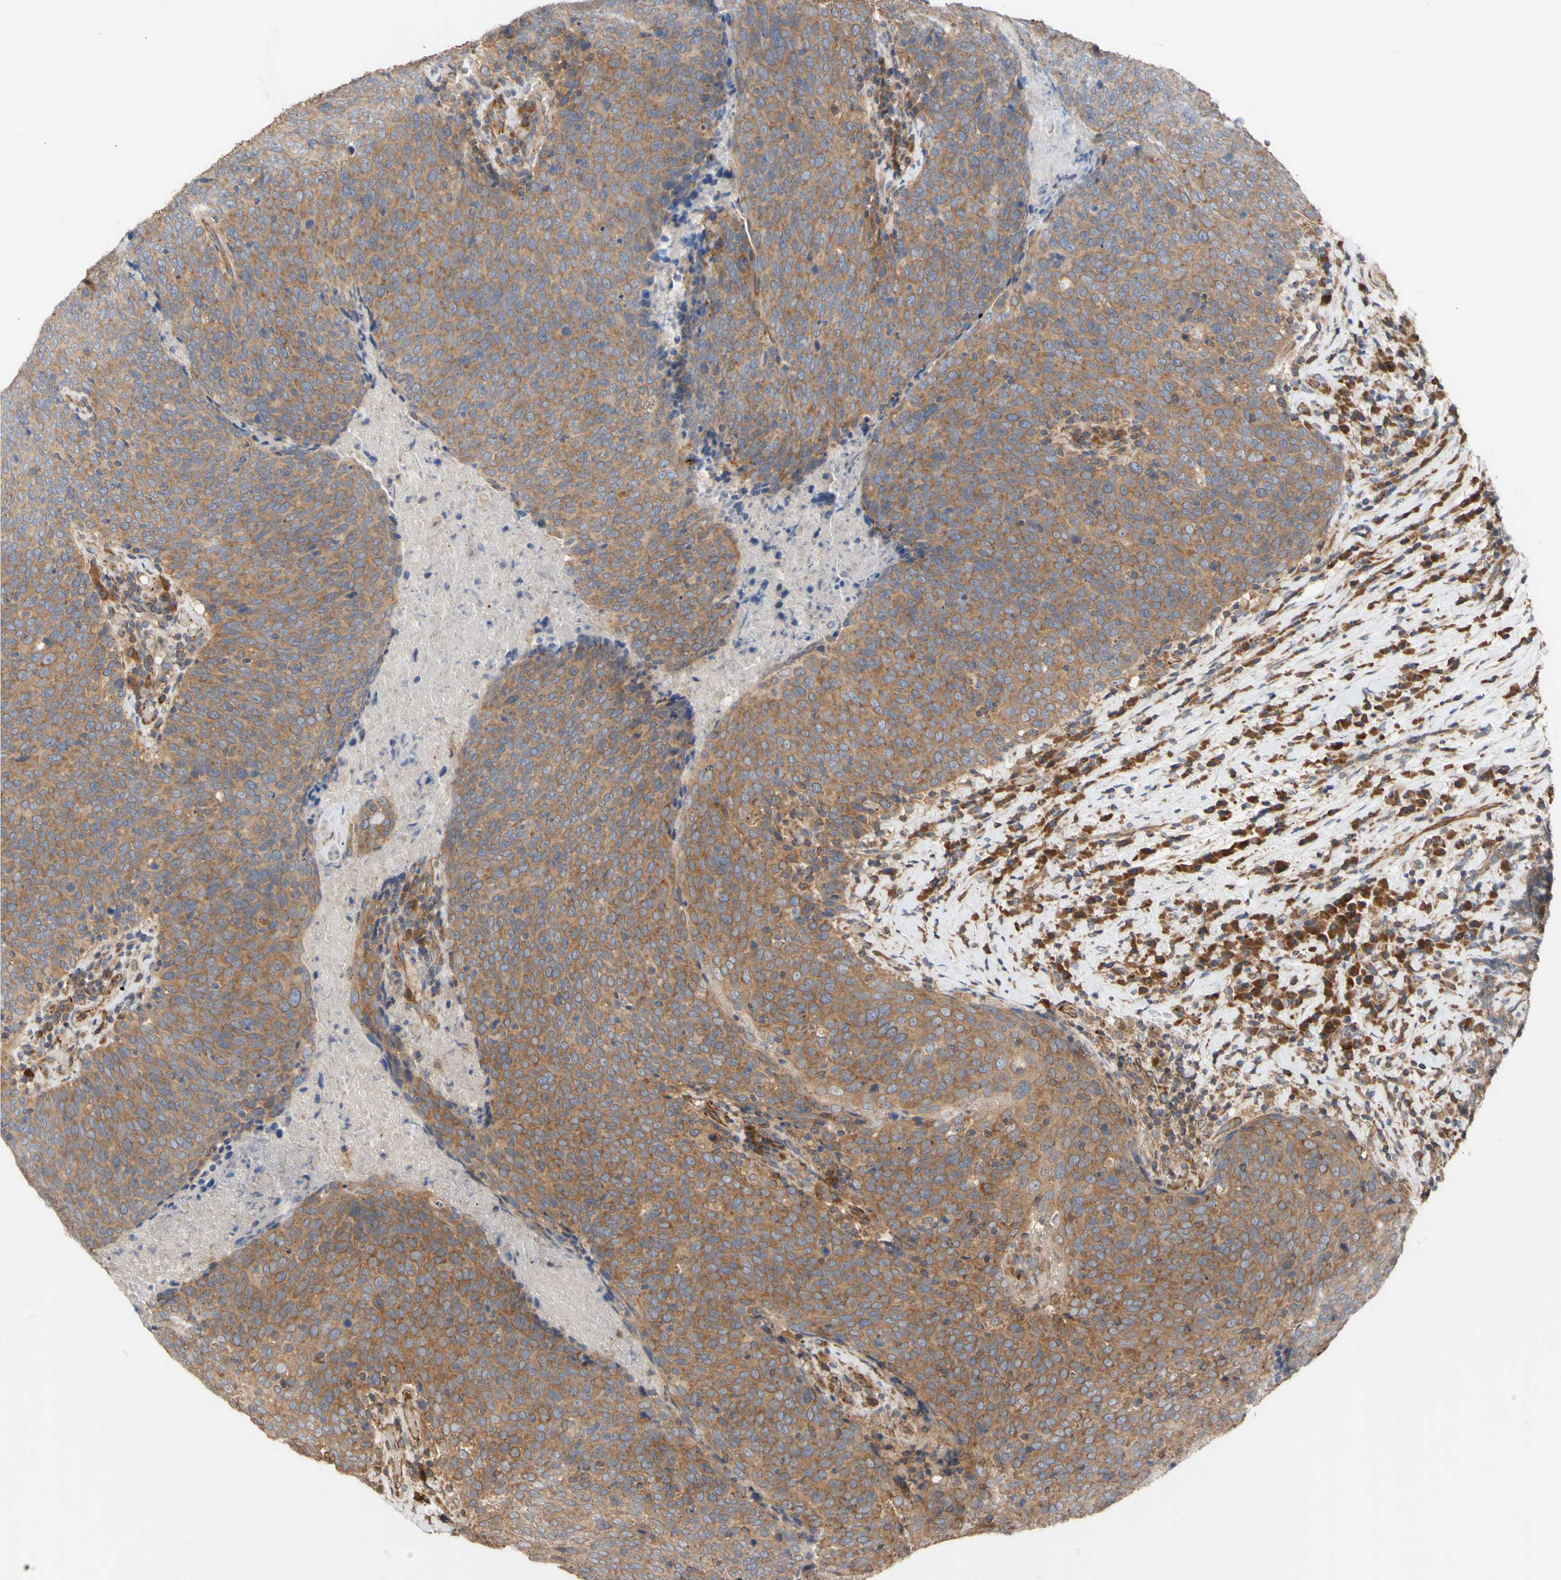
{"staining": {"intensity": "moderate", "quantity": ">75%", "location": "cytoplasmic/membranous"}, "tissue": "head and neck cancer", "cell_type": "Tumor cells", "image_type": "cancer", "snomed": [{"axis": "morphology", "description": "Squamous cell carcinoma, NOS"}, {"axis": "morphology", "description": "Squamous cell carcinoma, metastatic, NOS"}, {"axis": "topography", "description": "Lymph node"}, {"axis": "topography", "description": "Head-Neck"}], "caption": "Squamous cell carcinoma (head and neck) stained with a brown dye reveals moderate cytoplasmic/membranous positive positivity in about >75% of tumor cells.", "gene": "EIF2S3", "patient": {"sex": "male", "age": 62}}